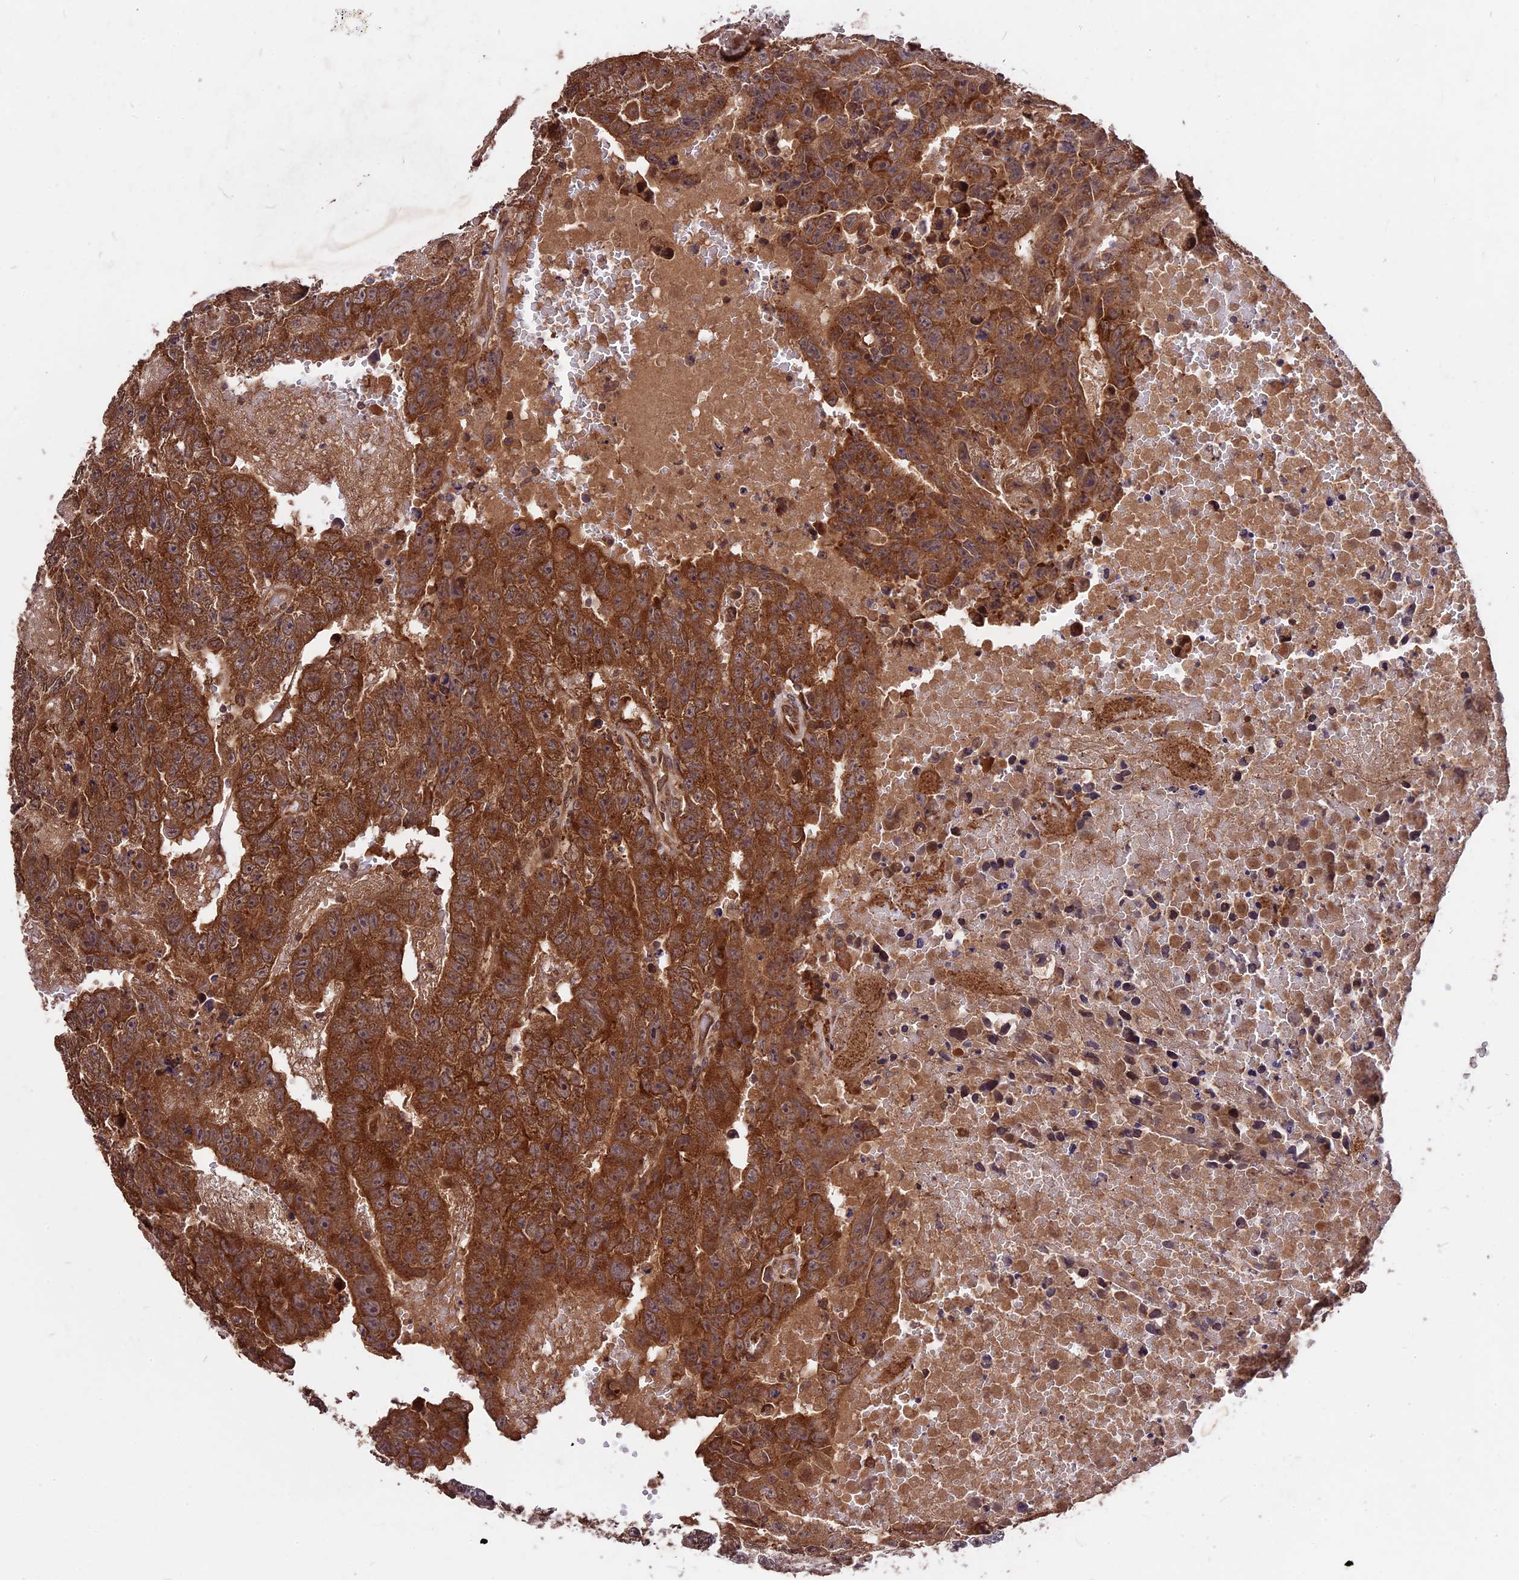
{"staining": {"intensity": "strong", "quantity": ">75%", "location": "cytoplasmic/membranous"}, "tissue": "testis cancer", "cell_type": "Tumor cells", "image_type": "cancer", "snomed": [{"axis": "morphology", "description": "Carcinoma, Embryonal, NOS"}, {"axis": "topography", "description": "Testis"}], "caption": "A brown stain labels strong cytoplasmic/membranous positivity of a protein in human testis cancer (embryonal carcinoma) tumor cells.", "gene": "ZNF598", "patient": {"sex": "male", "age": 25}}